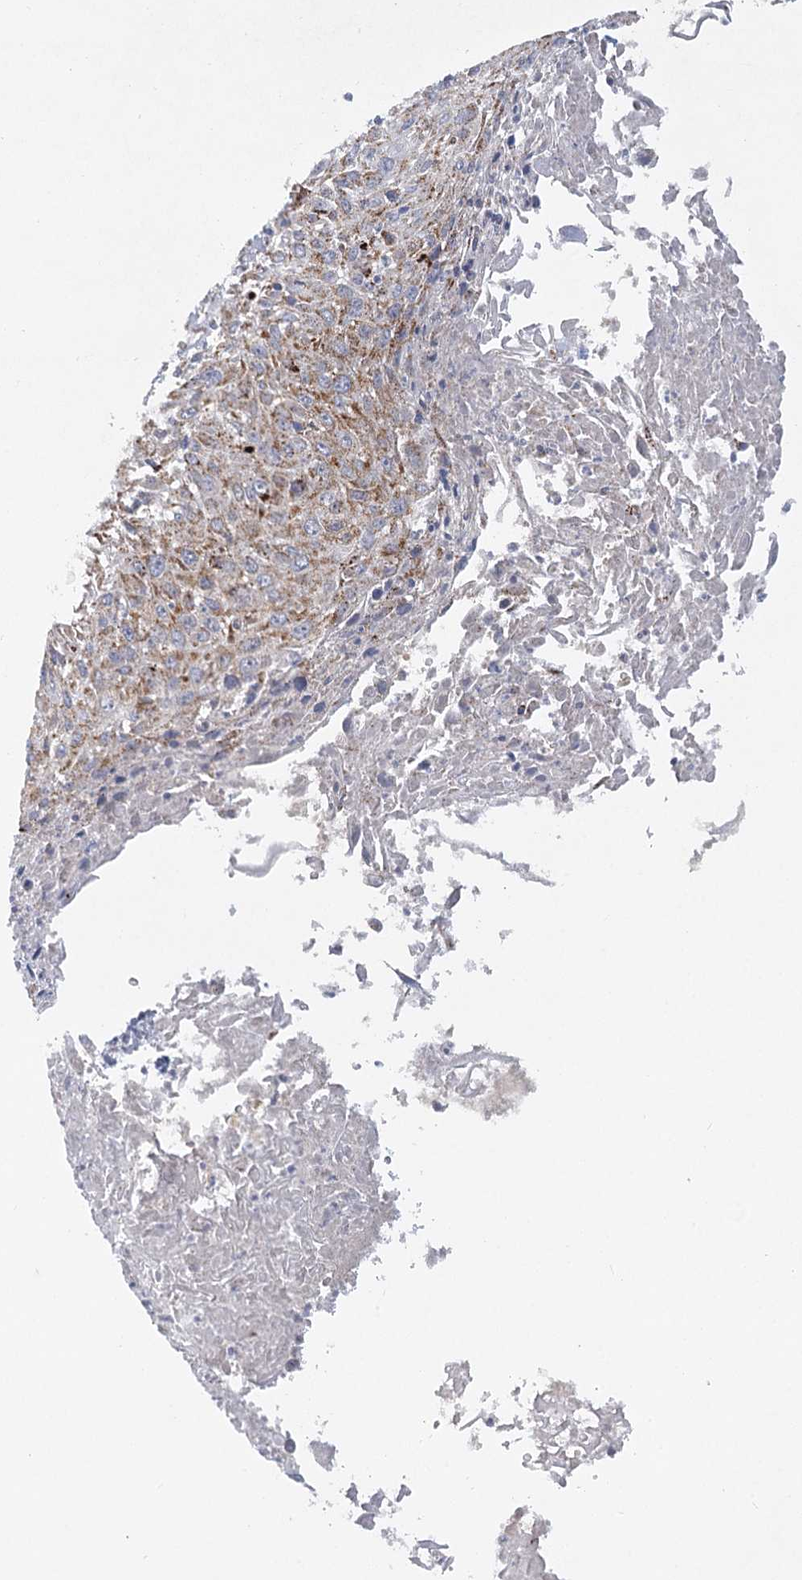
{"staining": {"intensity": "weak", "quantity": "25%-75%", "location": "cytoplasmic/membranous"}, "tissue": "cervical cancer", "cell_type": "Tumor cells", "image_type": "cancer", "snomed": [{"axis": "morphology", "description": "Squamous cell carcinoma, NOS"}, {"axis": "topography", "description": "Cervix"}], "caption": "A low amount of weak cytoplasmic/membranous staining is appreciated in approximately 25%-75% of tumor cells in cervical cancer (squamous cell carcinoma) tissue.", "gene": "TAS1R1", "patient": {"sex": "female", "age": 51}}